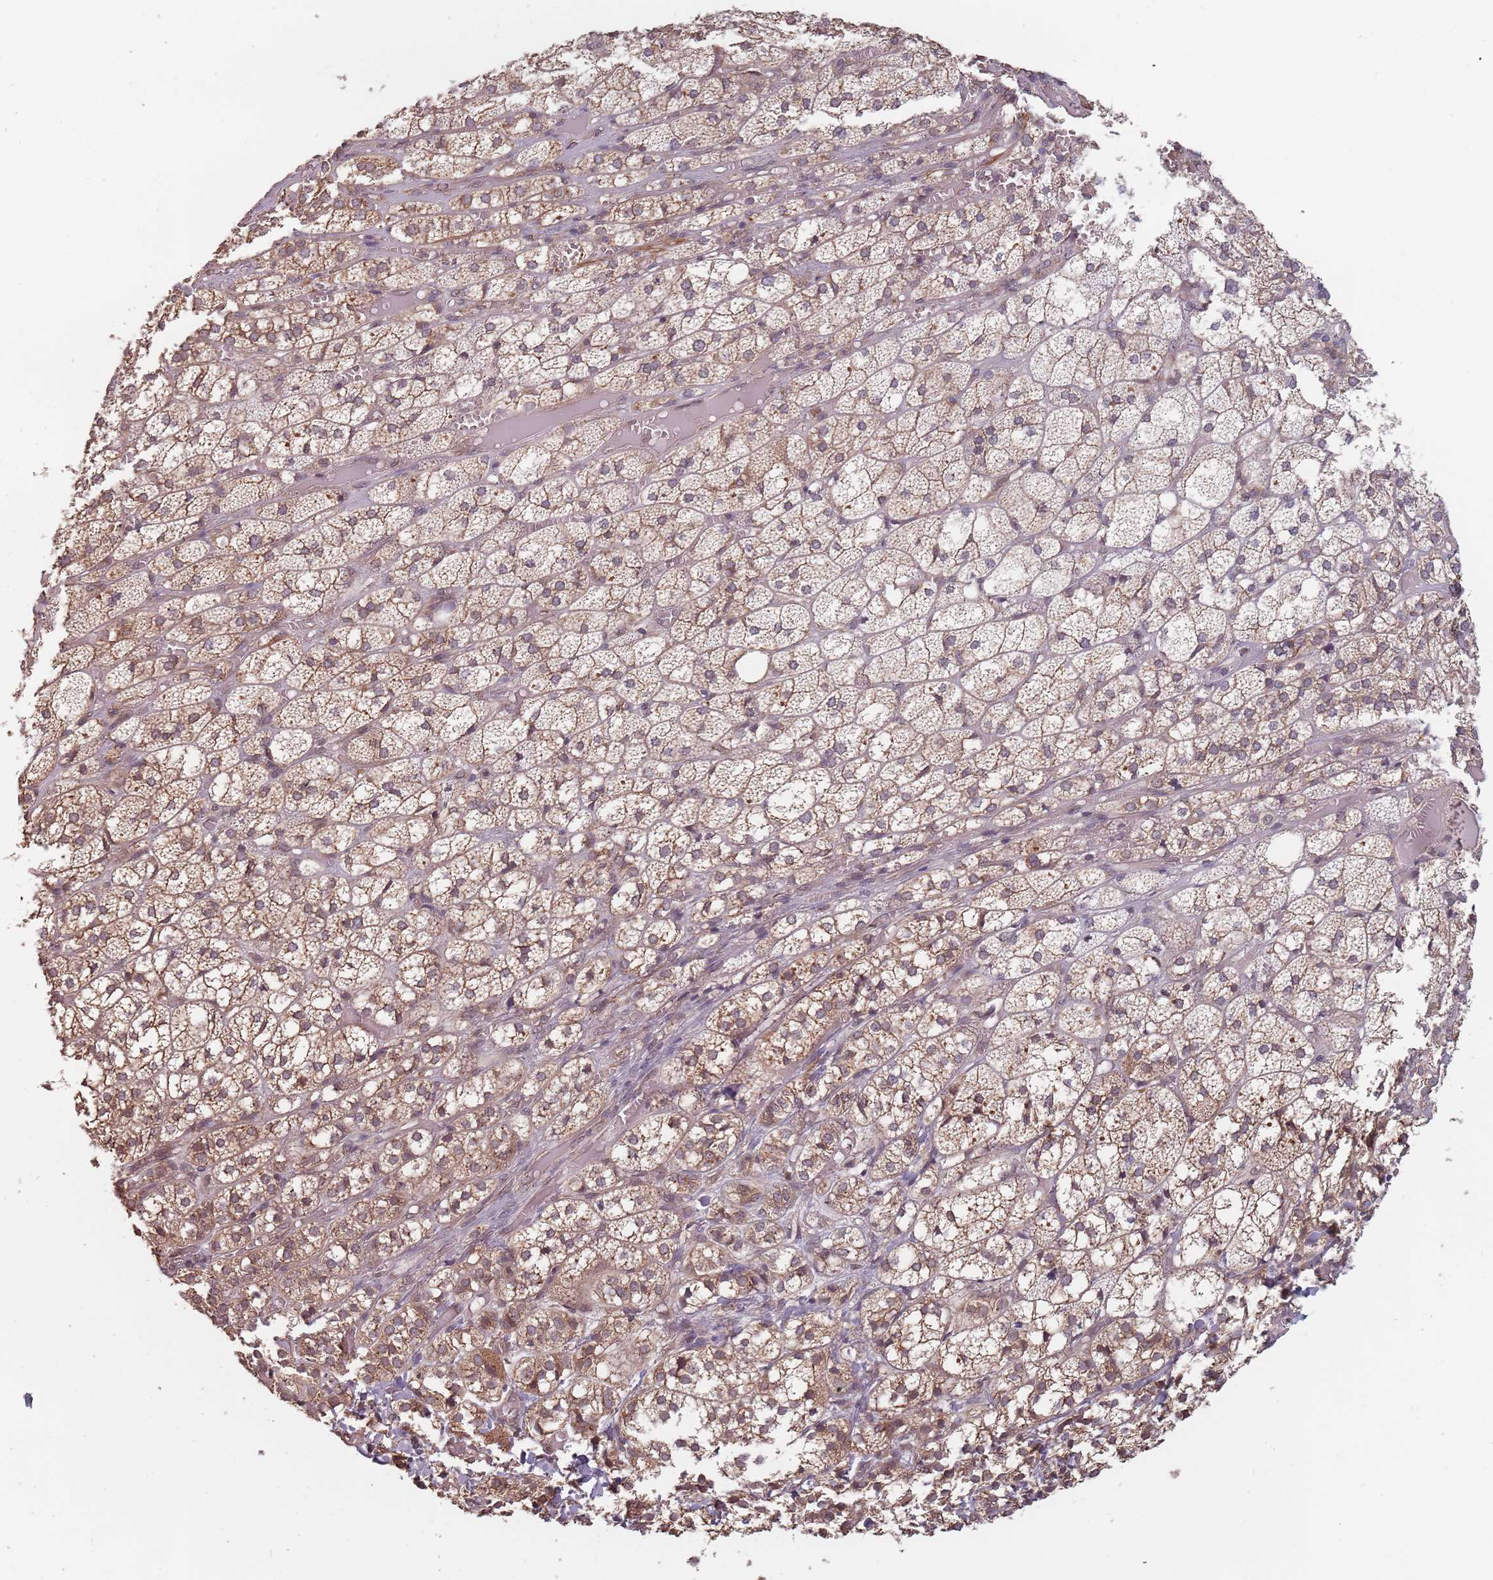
{"staining": {"intensity": "moderate", "quantity": ">75%", "location": "cytoplasmic/membranous"}, "tissue": "adrenal gland", "cell_type": "Glandular cells", "image_type": "normal", "snomed": [{"axis": "morphology", "description": "Normal tissue, NOS"}, {"axis": "topography", "description": "Adrenal gland"}], "caption": "Protein positivity by immunohistochemistry (IHC) shows moderate cytoplasmic/membranous staining in about >75% of glandular cells in normal adrenal gland. Ihc stains the protein in brown and the nuclei are stained blue.", "gene": "C3orf14", "patient": {"sex": "female", "age": 61}}